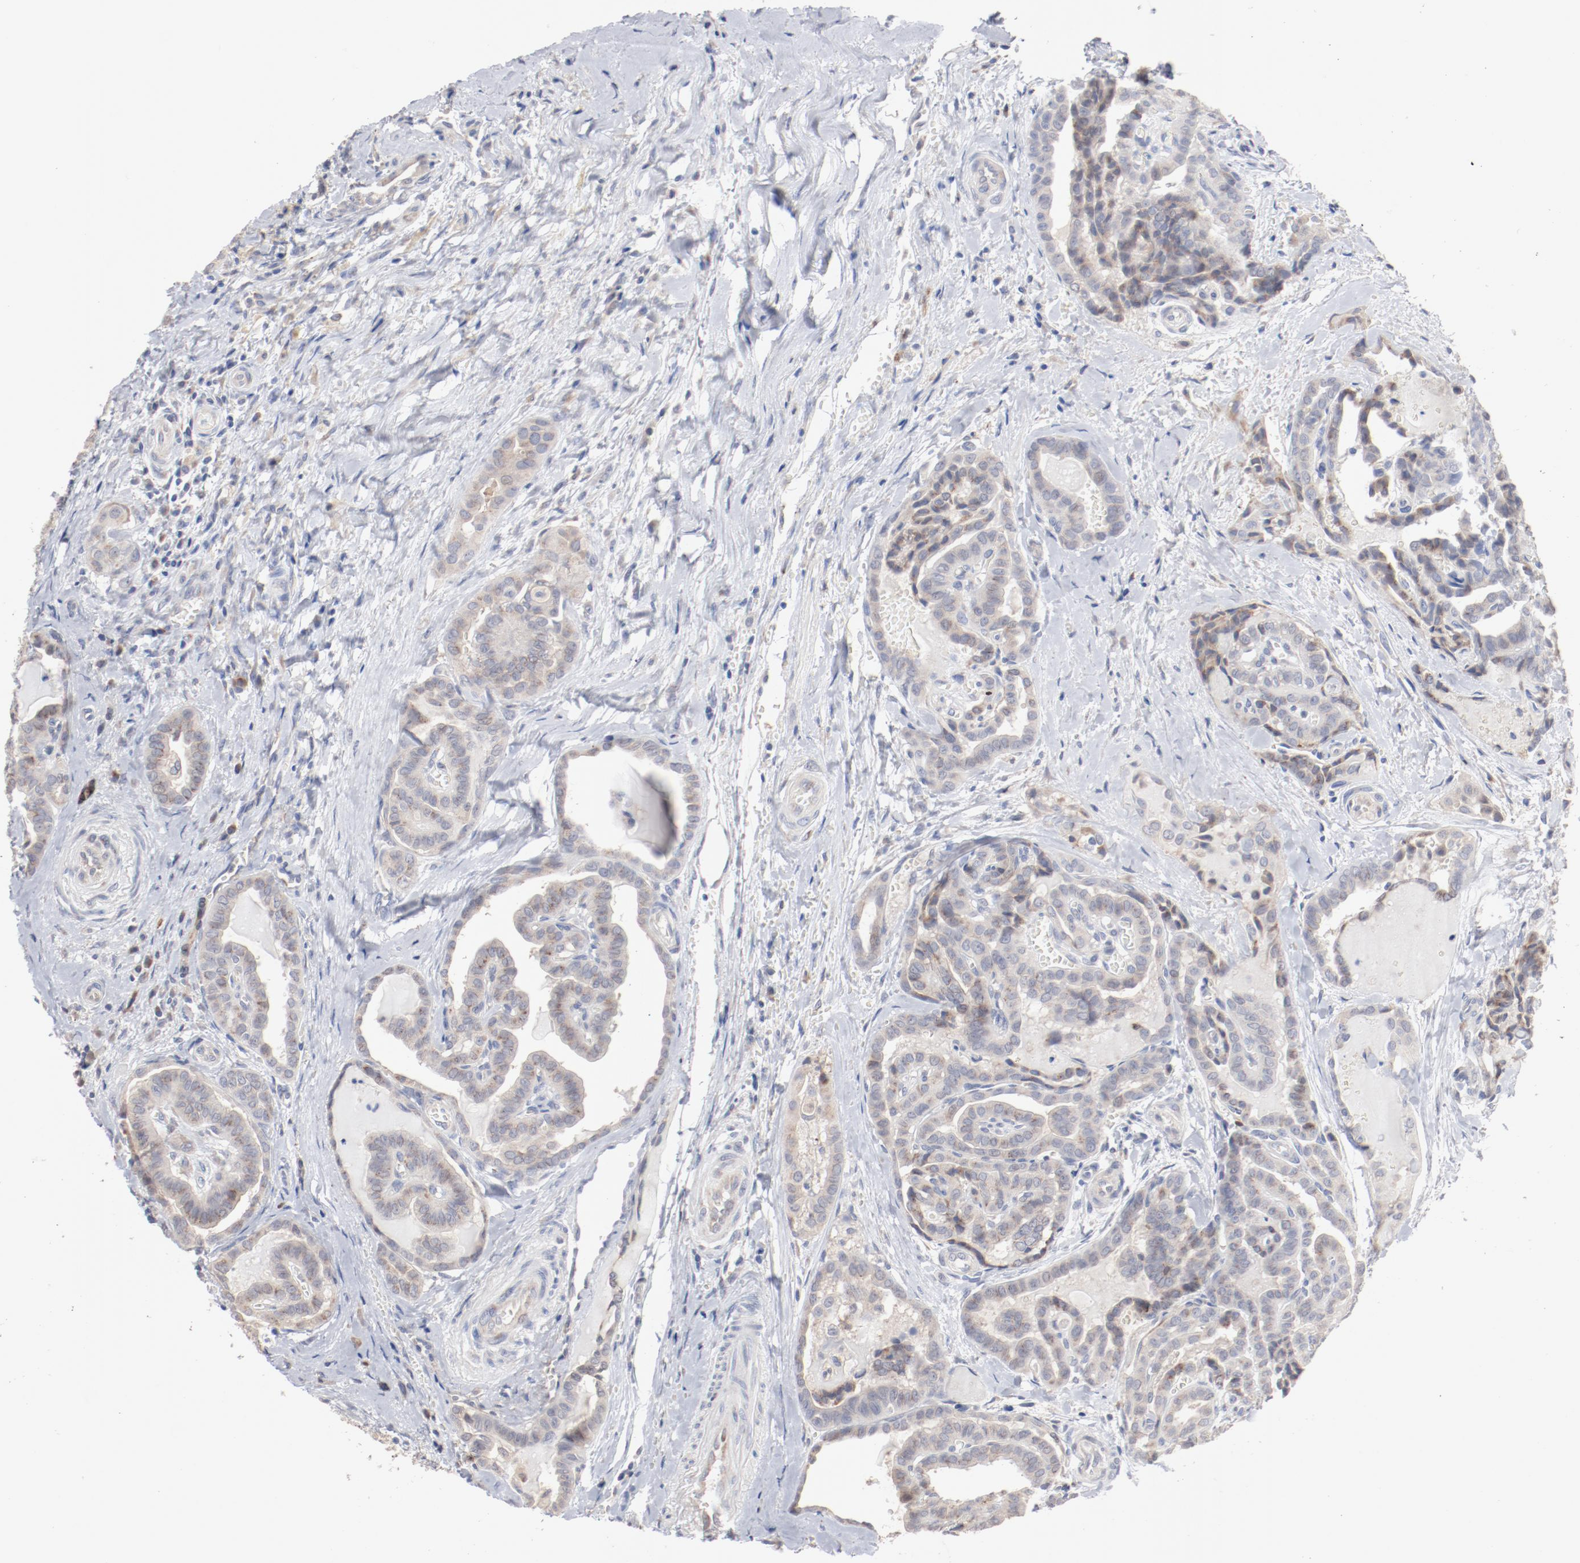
{"staining": {"intensity": "weak", "quantity": ">75%", "location": "cytoplasmic/membranous"}, "tissue": "thyroid cancer", "cell_type": "Tumor cells", "image_type": "cancer", "snomed": [{"axis": "morphology", "description": "Carcinoma, NOS"}, {"axis": "topography", "description": "Thyroid gland"}], "caption": "Tumor cells exhibit weak cytoplasmic/membranous positivity in about >75% of cells in carcinoma (thyroid).", "gene": "AK7", "patient": {"sex": "female", "age": 91}}